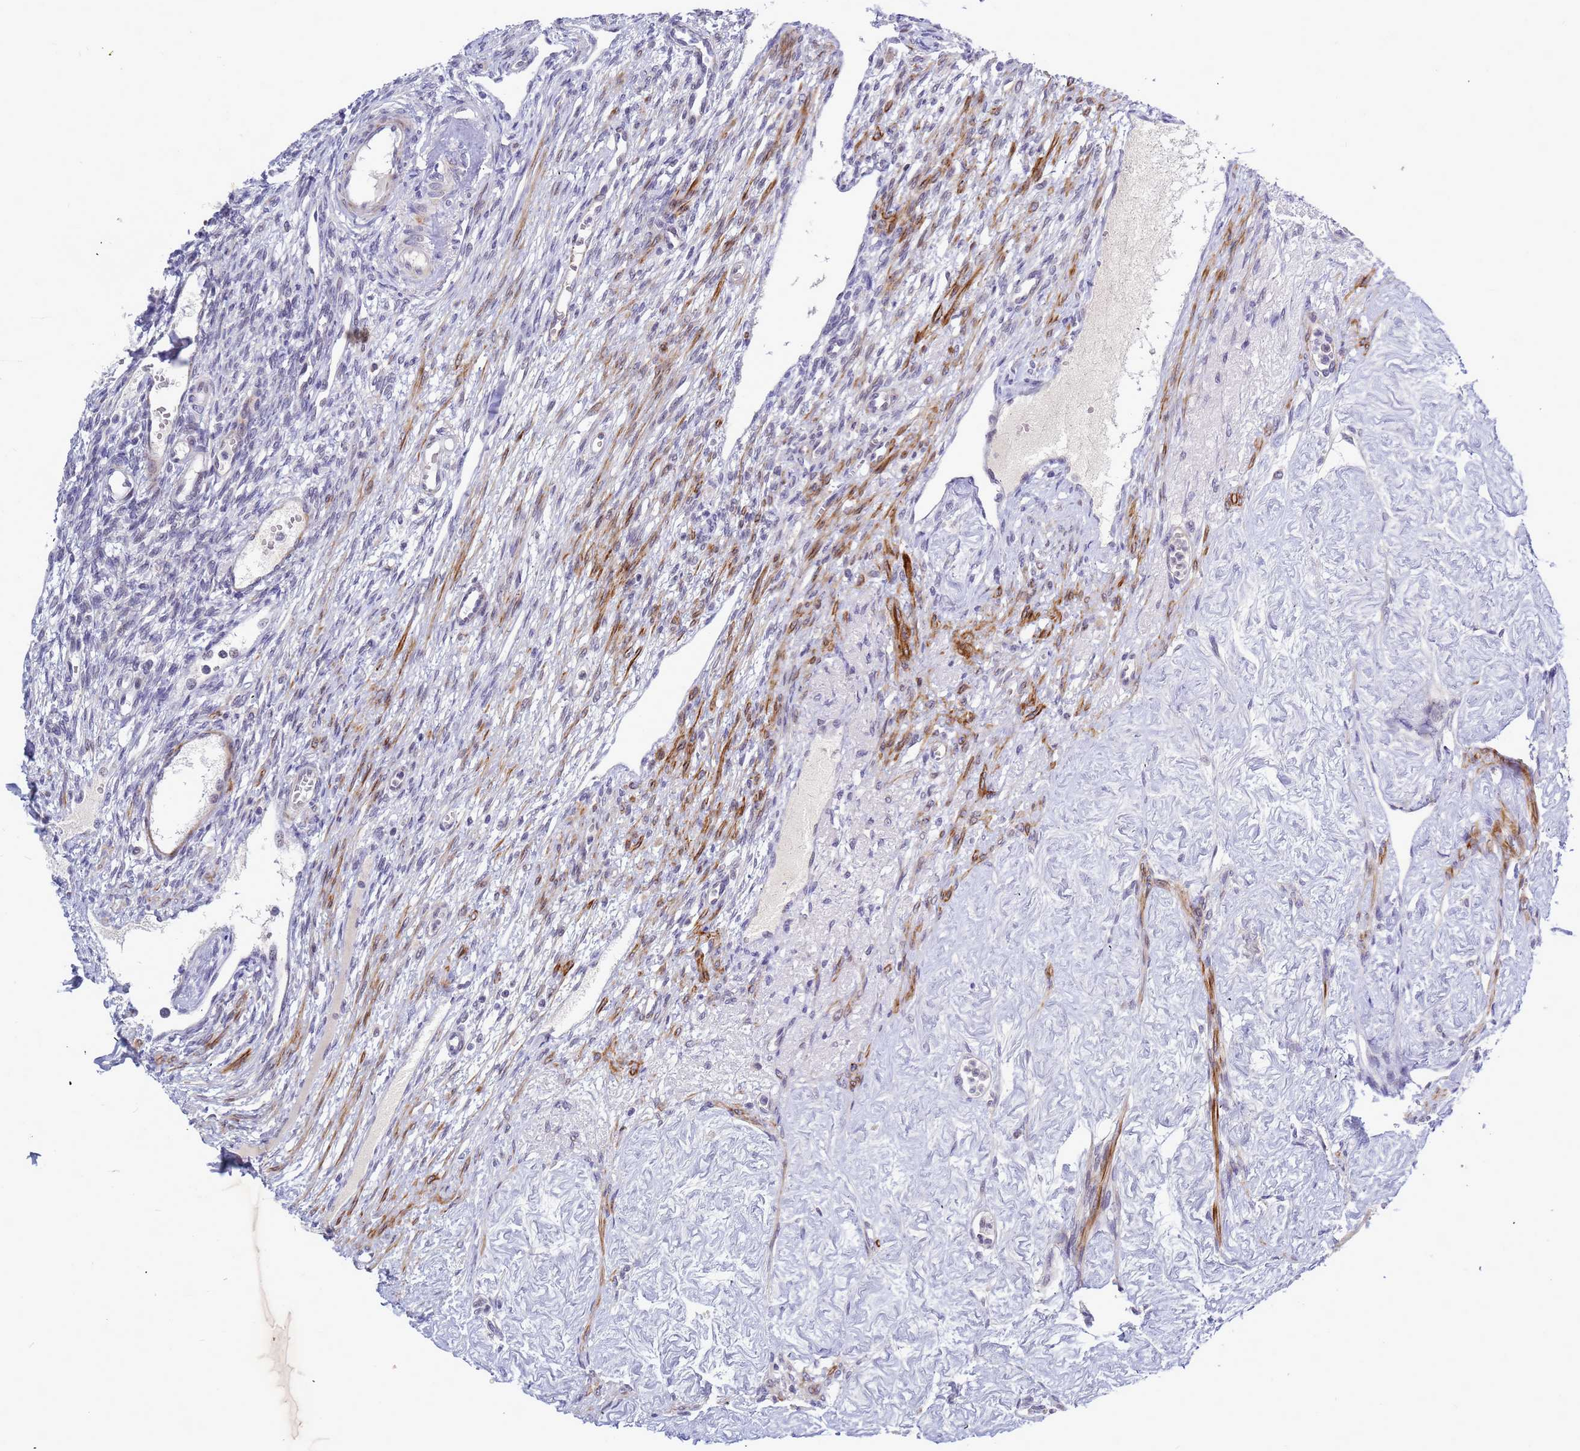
{"staining": {"intensity": "negative", "quantity": "none", "location": "none"}, "tissue": "ovary", "cell_type": "Ovarian stroma cells", "image_type": "normal", "snomed": [{"axis": "morphology", "description": "Normal tissue, NOS"}, {"axis": "morphology", "description": "Cyst, NOS"}, {"axis": "topography", "description": "Ovary"}], "caption": "Immunohistochemistry (IHC) histopathology image of benign ovary: ovary stained with DAB shows no significant protein expression in ovarian stroma cells.", "gene": "CXorf65", "patient": {"sex": "female", "age": 33}}